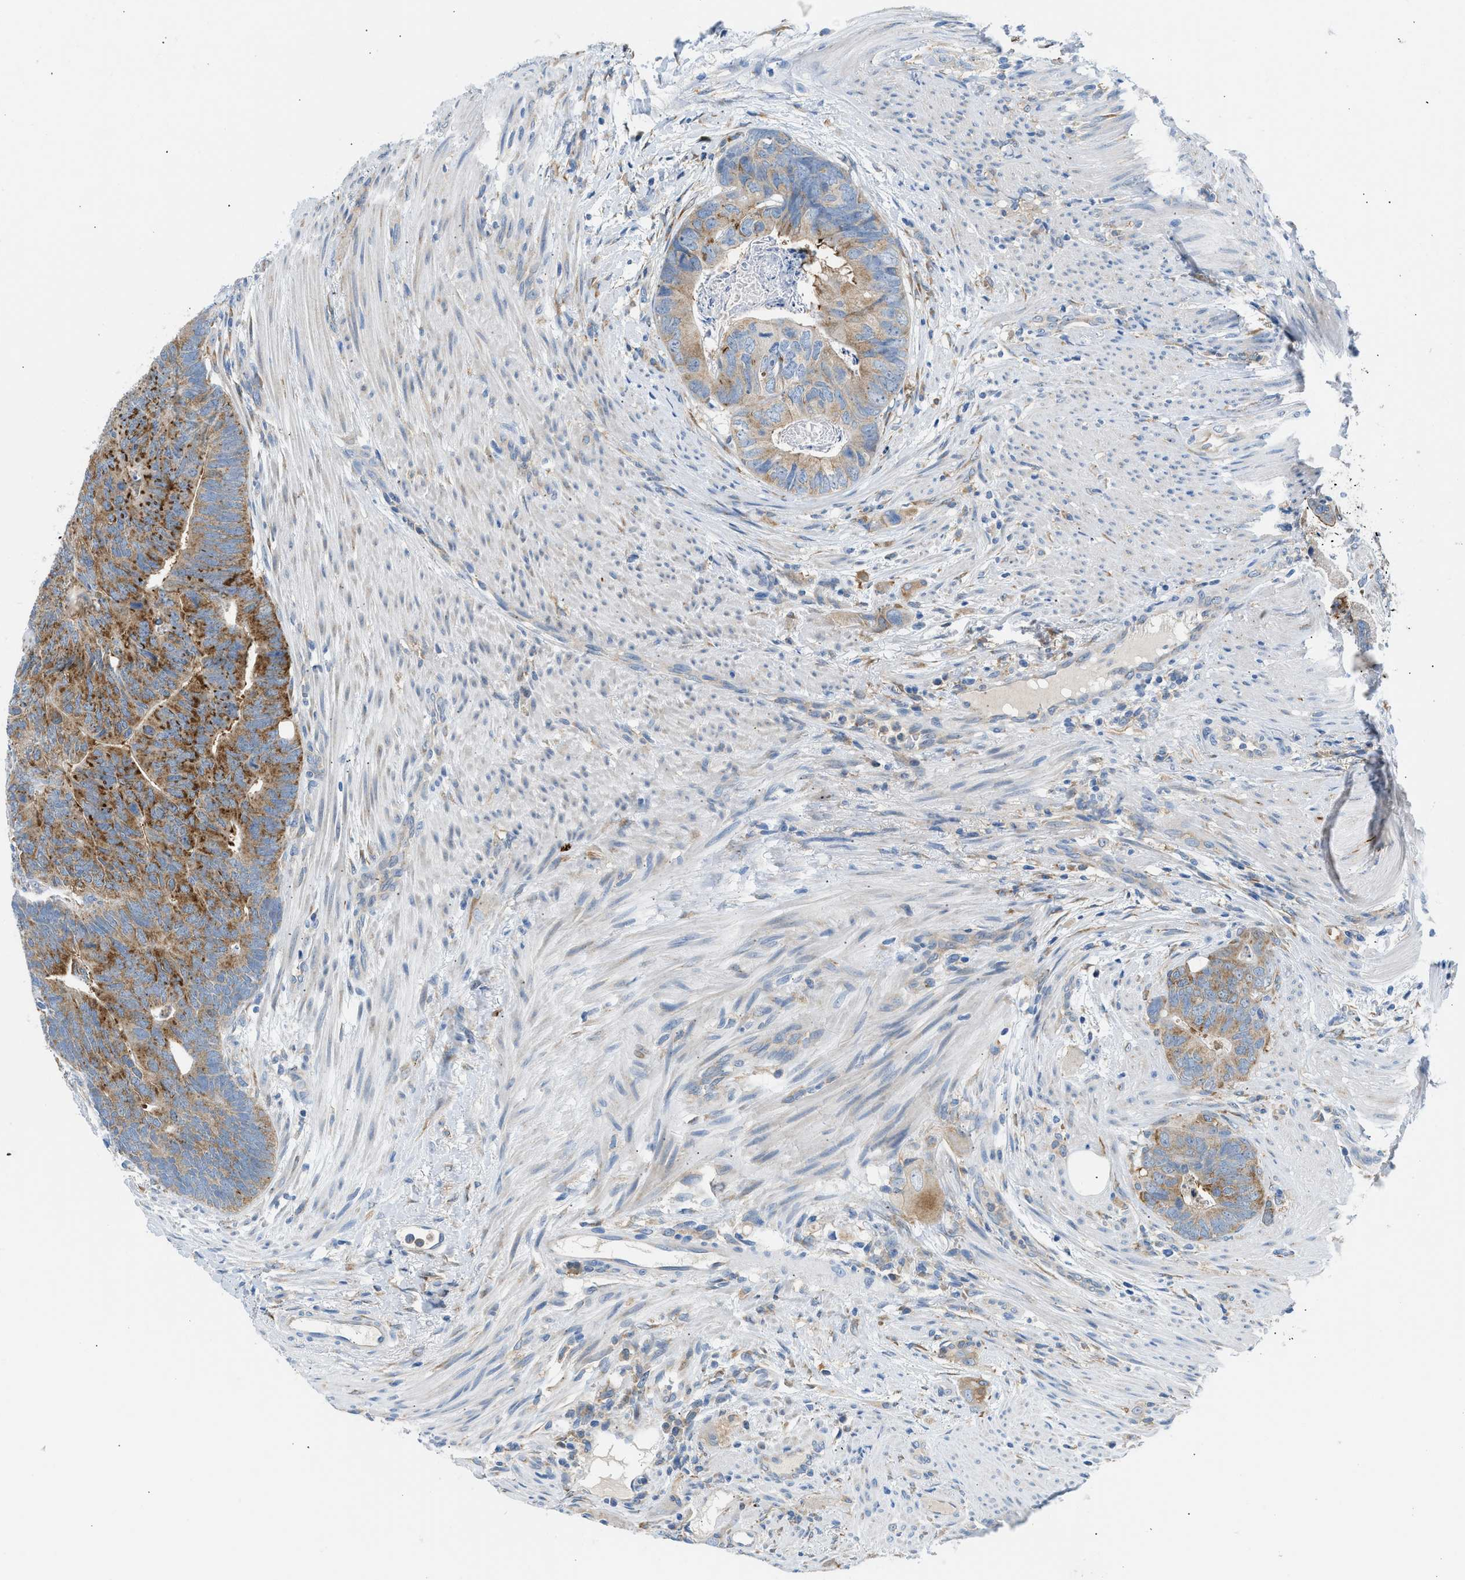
{"staining": {"intensity": "moderate", "quantity": ">75%", "location": "cytoplasmic/membranous"}, "tissue": "colorectal cancer", "cell_type": "Tumor cells", "image_type": "cancer", "snomed": [{"axis": "morphology", "description": "Adenocarcinoma, NOS"}, {"axis": "topography", "description": "Colon"}], "caption": "Immunohistochemistry (IHC) of human colorectal adenocarcinoma reveals medium levels of moderate cytoplasmic/membranous staining in approximately >75% of tumor cells.", "gene": "BNC2", "patient": {"sex": "female", "age": 67}}